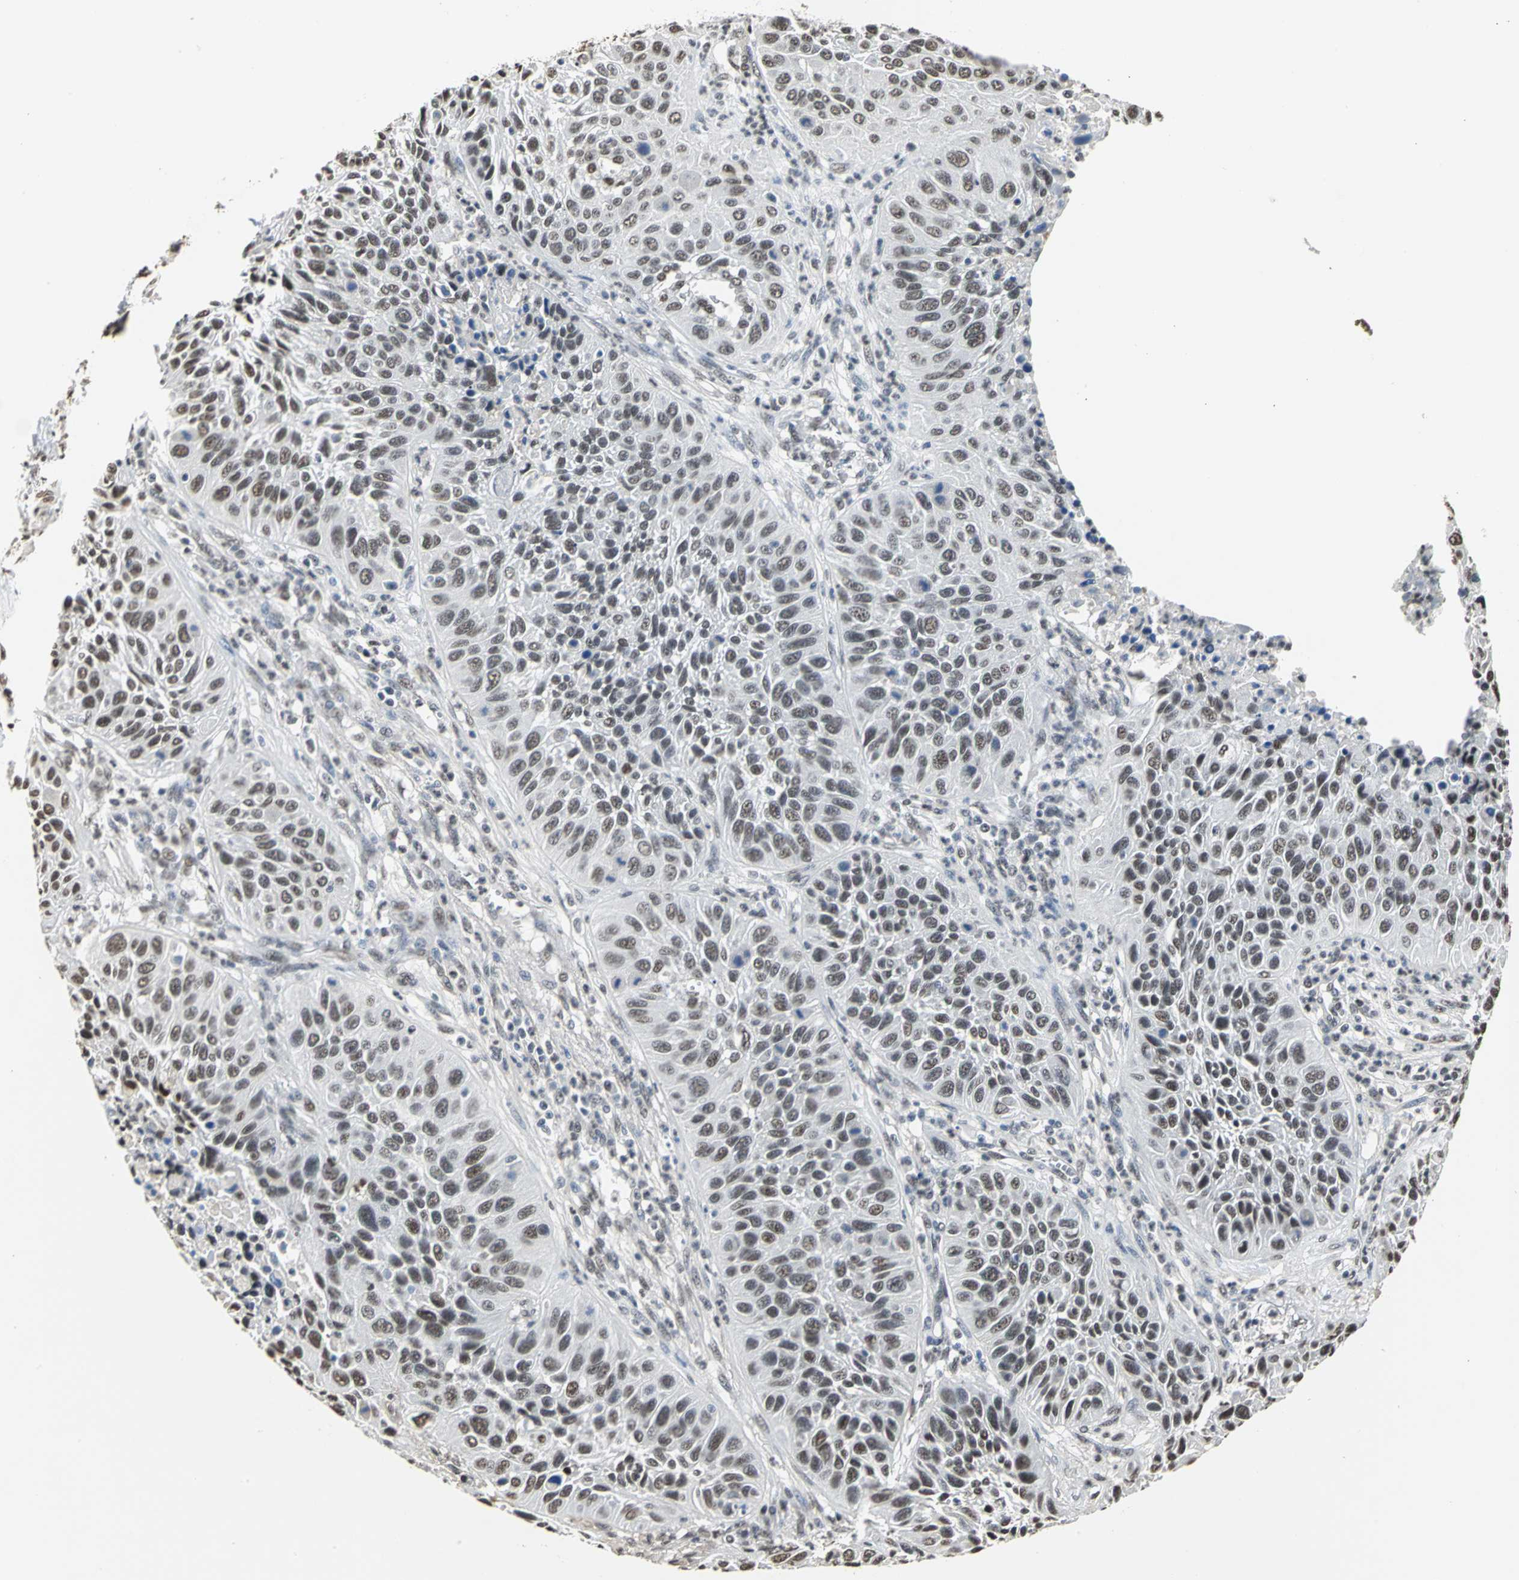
{"staining": {"intensity": "strong", "quantity": ">75%", "location": "nuclear"}, "tissue": "lung cancer", "cell_type": "Tumor cells", "image_type": "cancer", "snomed": [{"axis": "morphology", "description": "Squamous cell carcinoma, NOS"}, {"axis": "topography", "description": "Lung"}], "caption": "The micrograph shows staining of lung squamous cell carcinoma, revealing strong nuclear protein expression (brown color) within tumor cells. (Brightfield microscopy of DAB IHC at high magnification).", "gene": "CCDC88C", "patient": {"sex": "female", "age": 76}}